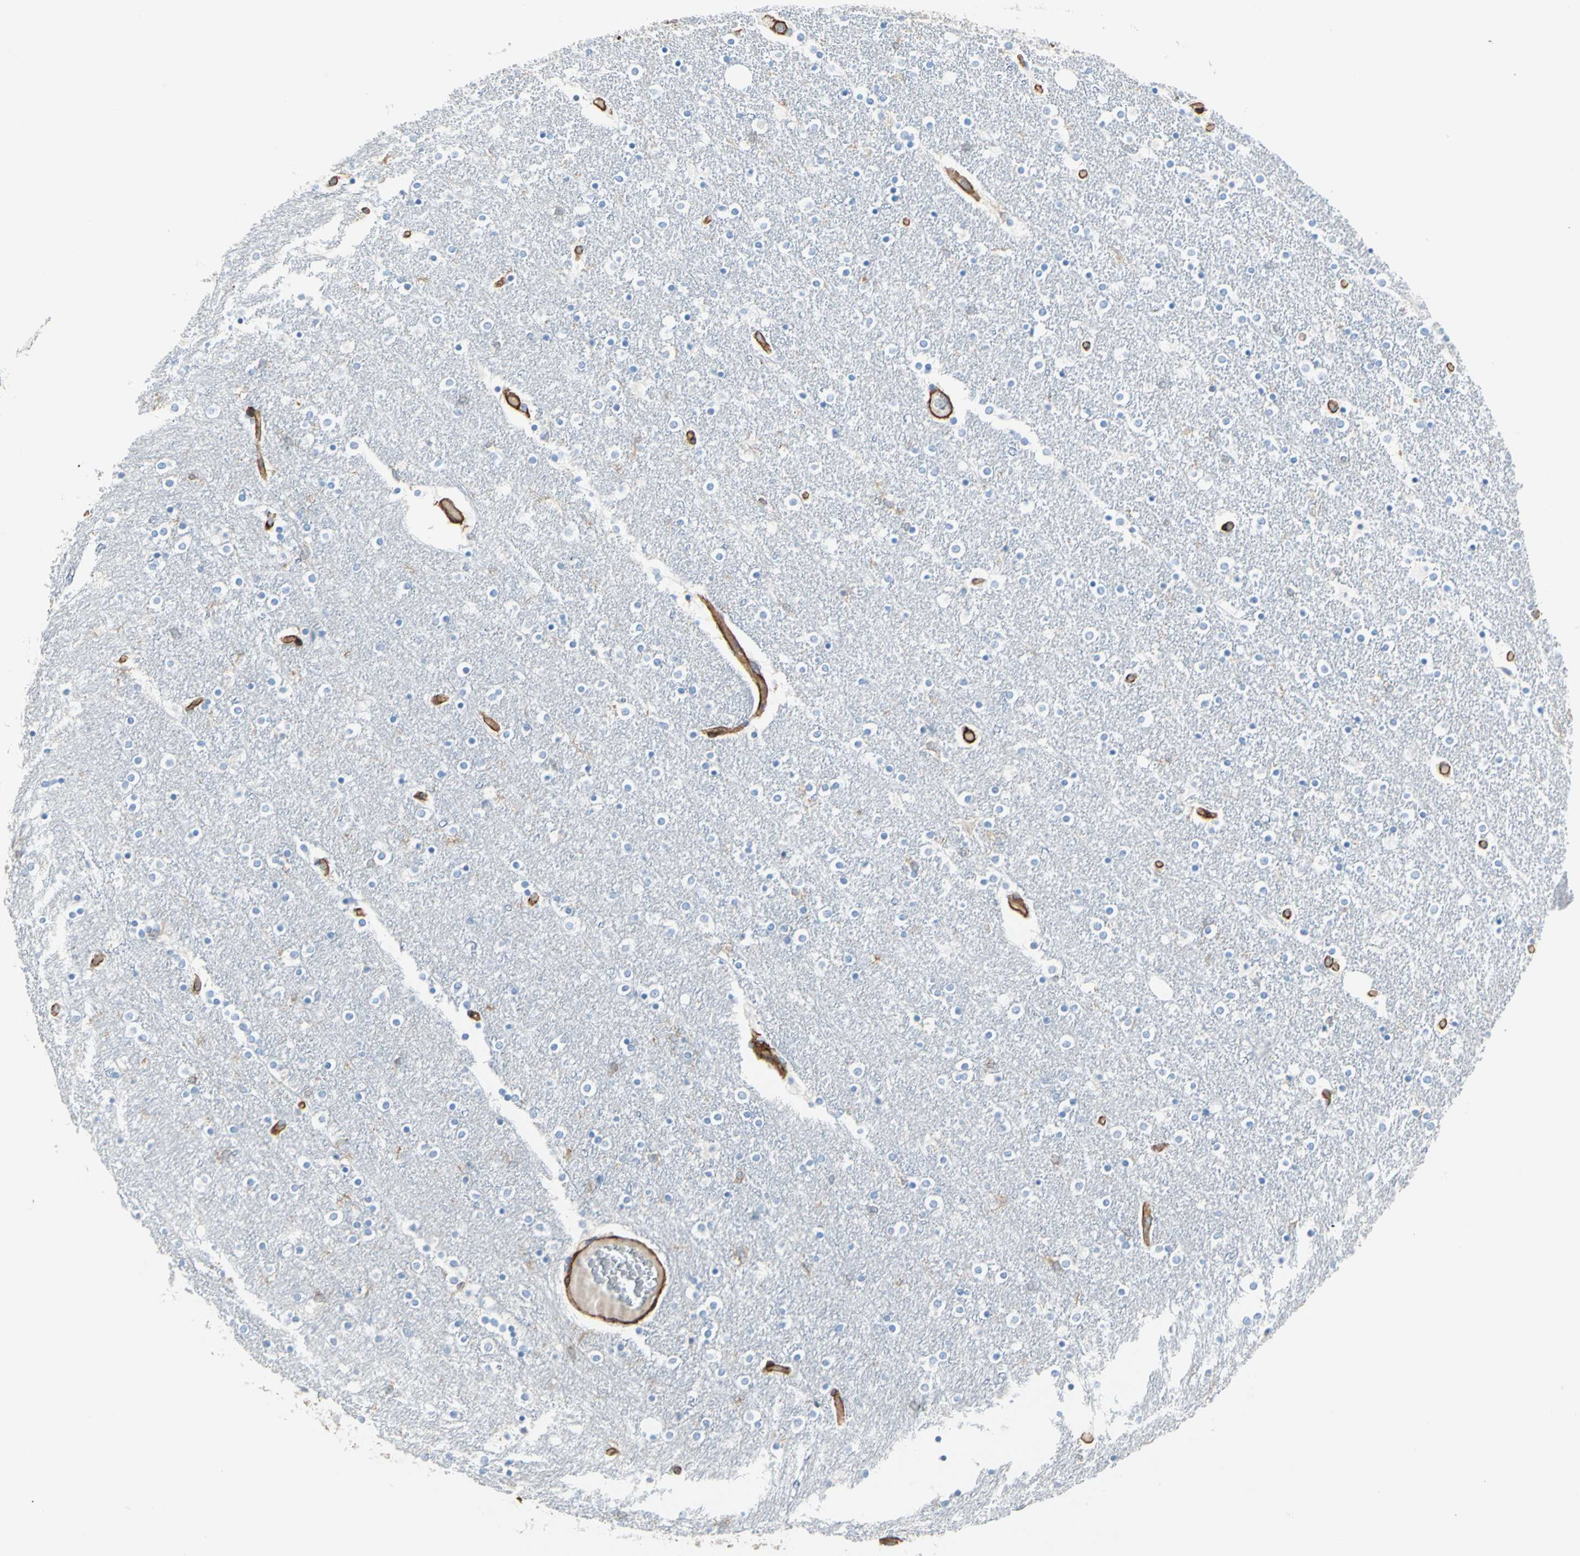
{"staining": {"intensity": "negative", "quantity": "none", "location": "none"}, "tissue": "caudate", "cell_type": "Glial cells", "image_type": "normal", "snomed": [{"axis": "morphology", "description": "Normal tissue, NOS"}, {"axis": "topography", "description": "Lateral ventricle wall"}], "caption": "A histopathology image of human caudate is negative for staining in glial cells. Brightfield microscopy of immunohistochemistry stained with DAB (3,3'-diaminobenzidine) (brown) and hematoxylin (blue), captured at high magnification.", "gene": "EPB41L2", "patient": {"sex": "female", "age": 54}}